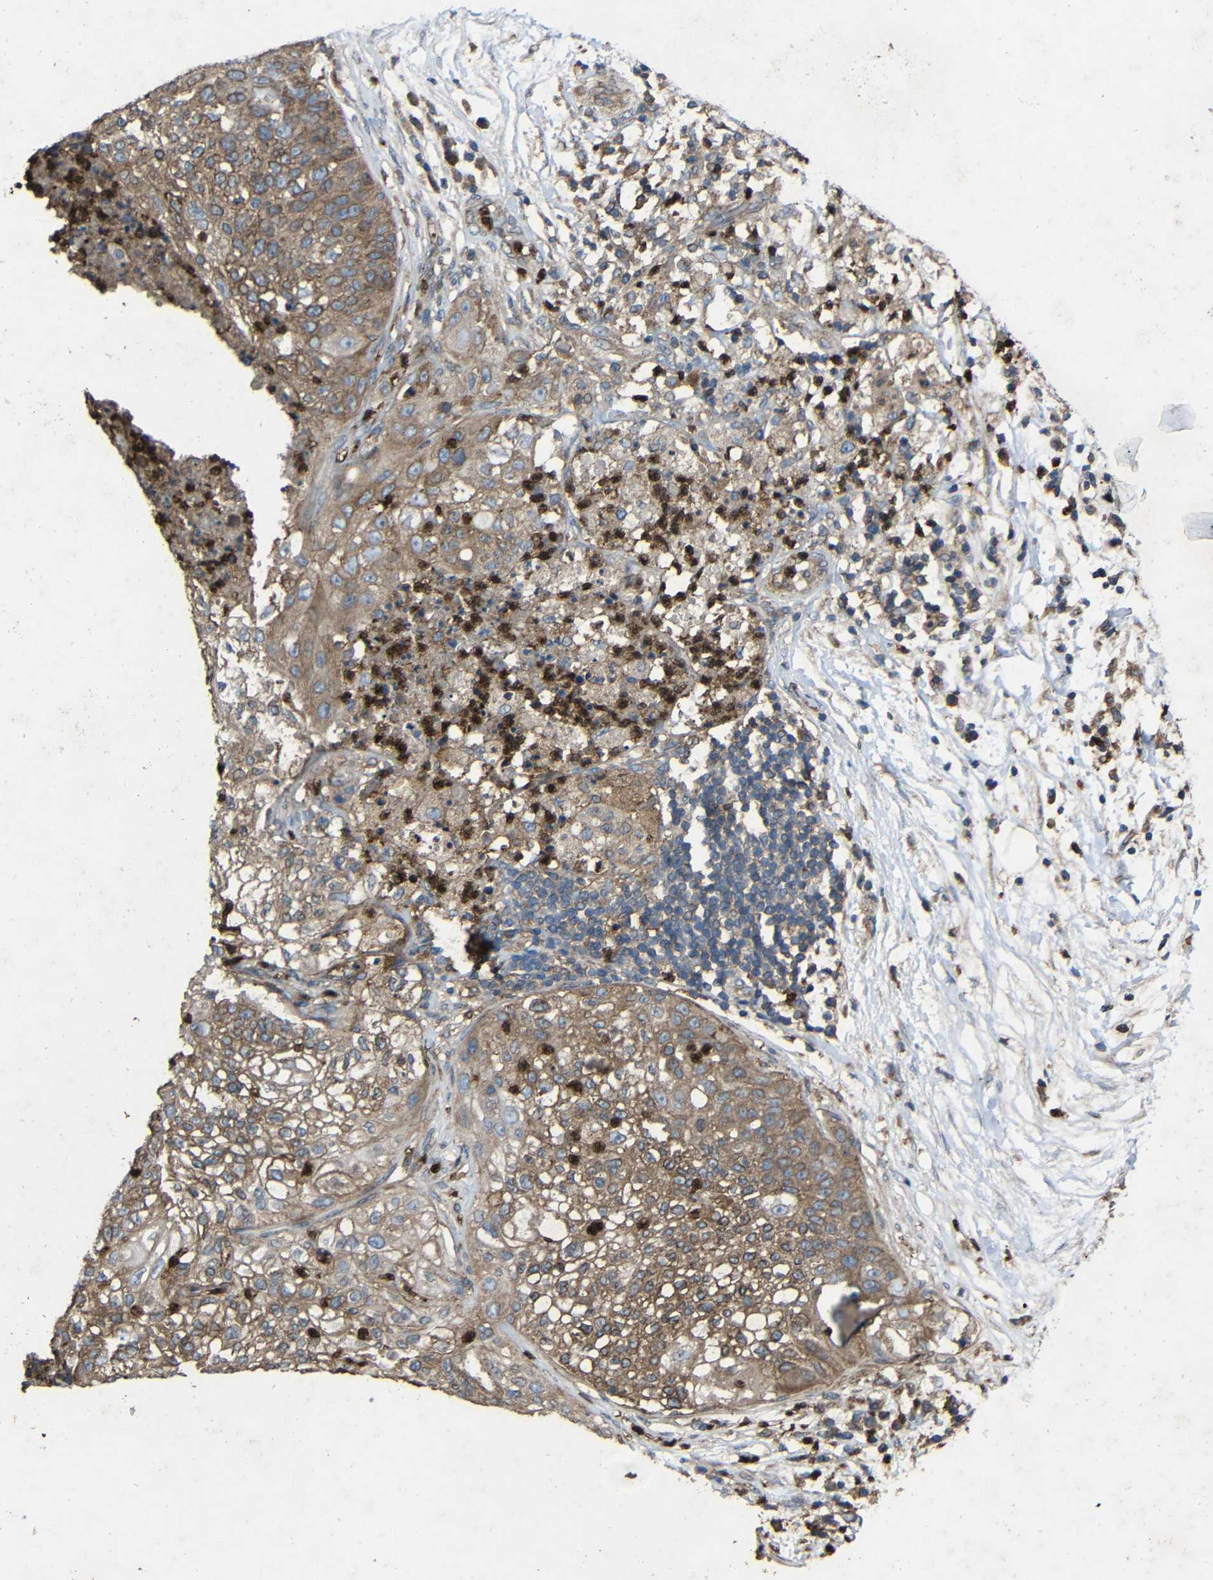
{"staining": {"intensity": "moderate", "quantity": ">75%", "location": "cytoplasmic/membranous"}, "tissue": "lung cancer", "cell_type": "Tumor cells", "image_type": "cancer", "snomed": [{"axis": "morphology", "description": "Inflammation, NOS"}, {"axis": "morphology", "description": "Squamous cell carcinoma, NOS"}, {"axis": "topography", "description": "Lymph node"}, {"axis": "topography", "description": "Soft tissue"}, {"axis": "topography", "description": "Lung"}], "caption": "DAB immunohistochemical staining of squamous cell carcinoma (lung) shows moderate cytoplasmic/membranous protein positivity in approximately >75% of tumor cells. (brown staining indicates protein expression, while blue staining denotes nuclei).", "gene": "TREM2", "patient": {"sex": "male", "age": 66}}